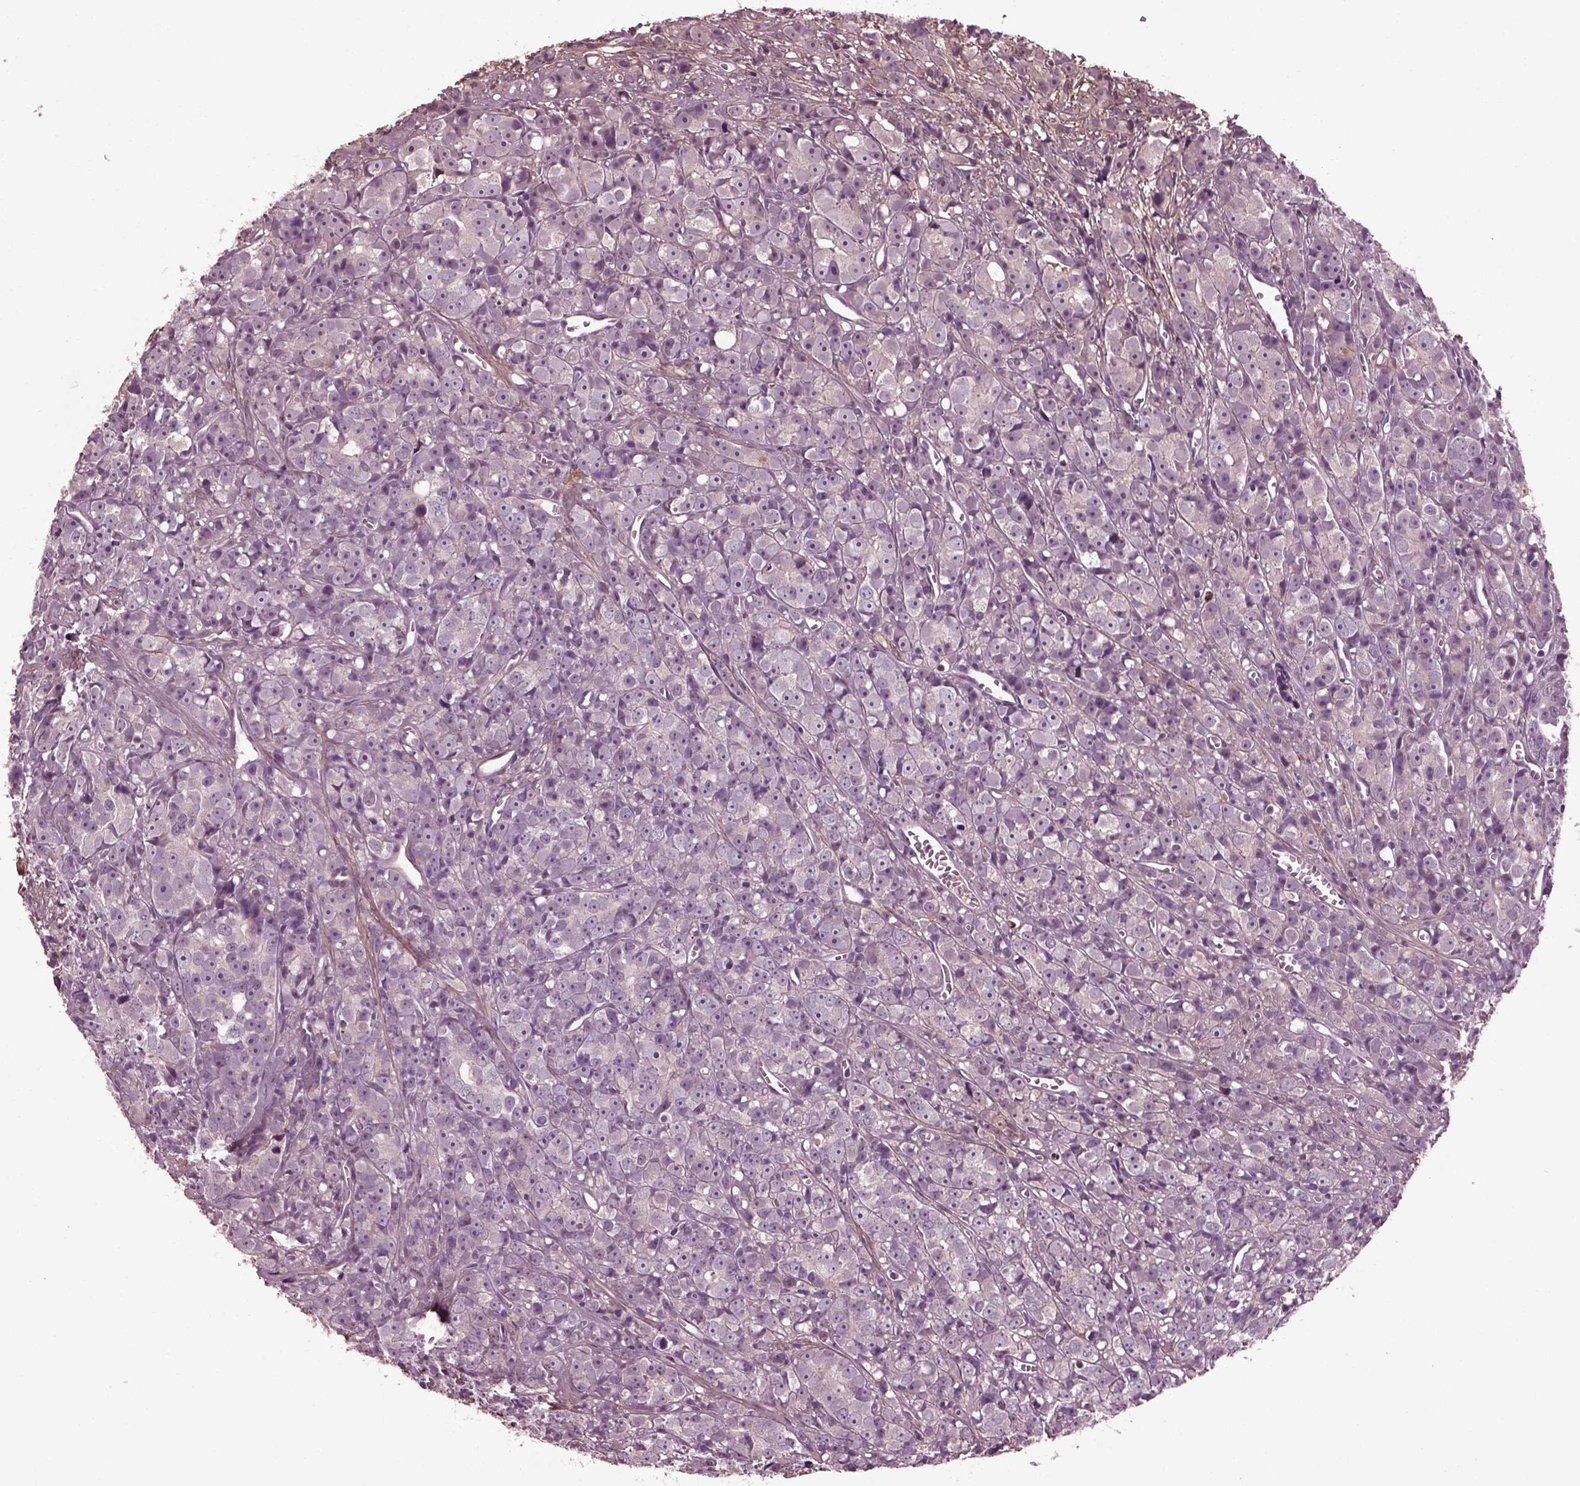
{"staining": {"intensity": "negative", "quantity": "none", "location": "none"}, "tissue": "prostate cancer", "cell_type": "Tumor cells", "image_type": "cancer", "snomed": [{"axis": "morphology", "description": "Adenocarcinoma, High grade"}, {"axis": "topography", "description": "Prostate"}], "caption": "This is an IHC histopathology image of prostate cancer. There is no positivity in tumor cells.", "gene": "EFEMP1", "patient": {"sex": "male", "age": 77}}